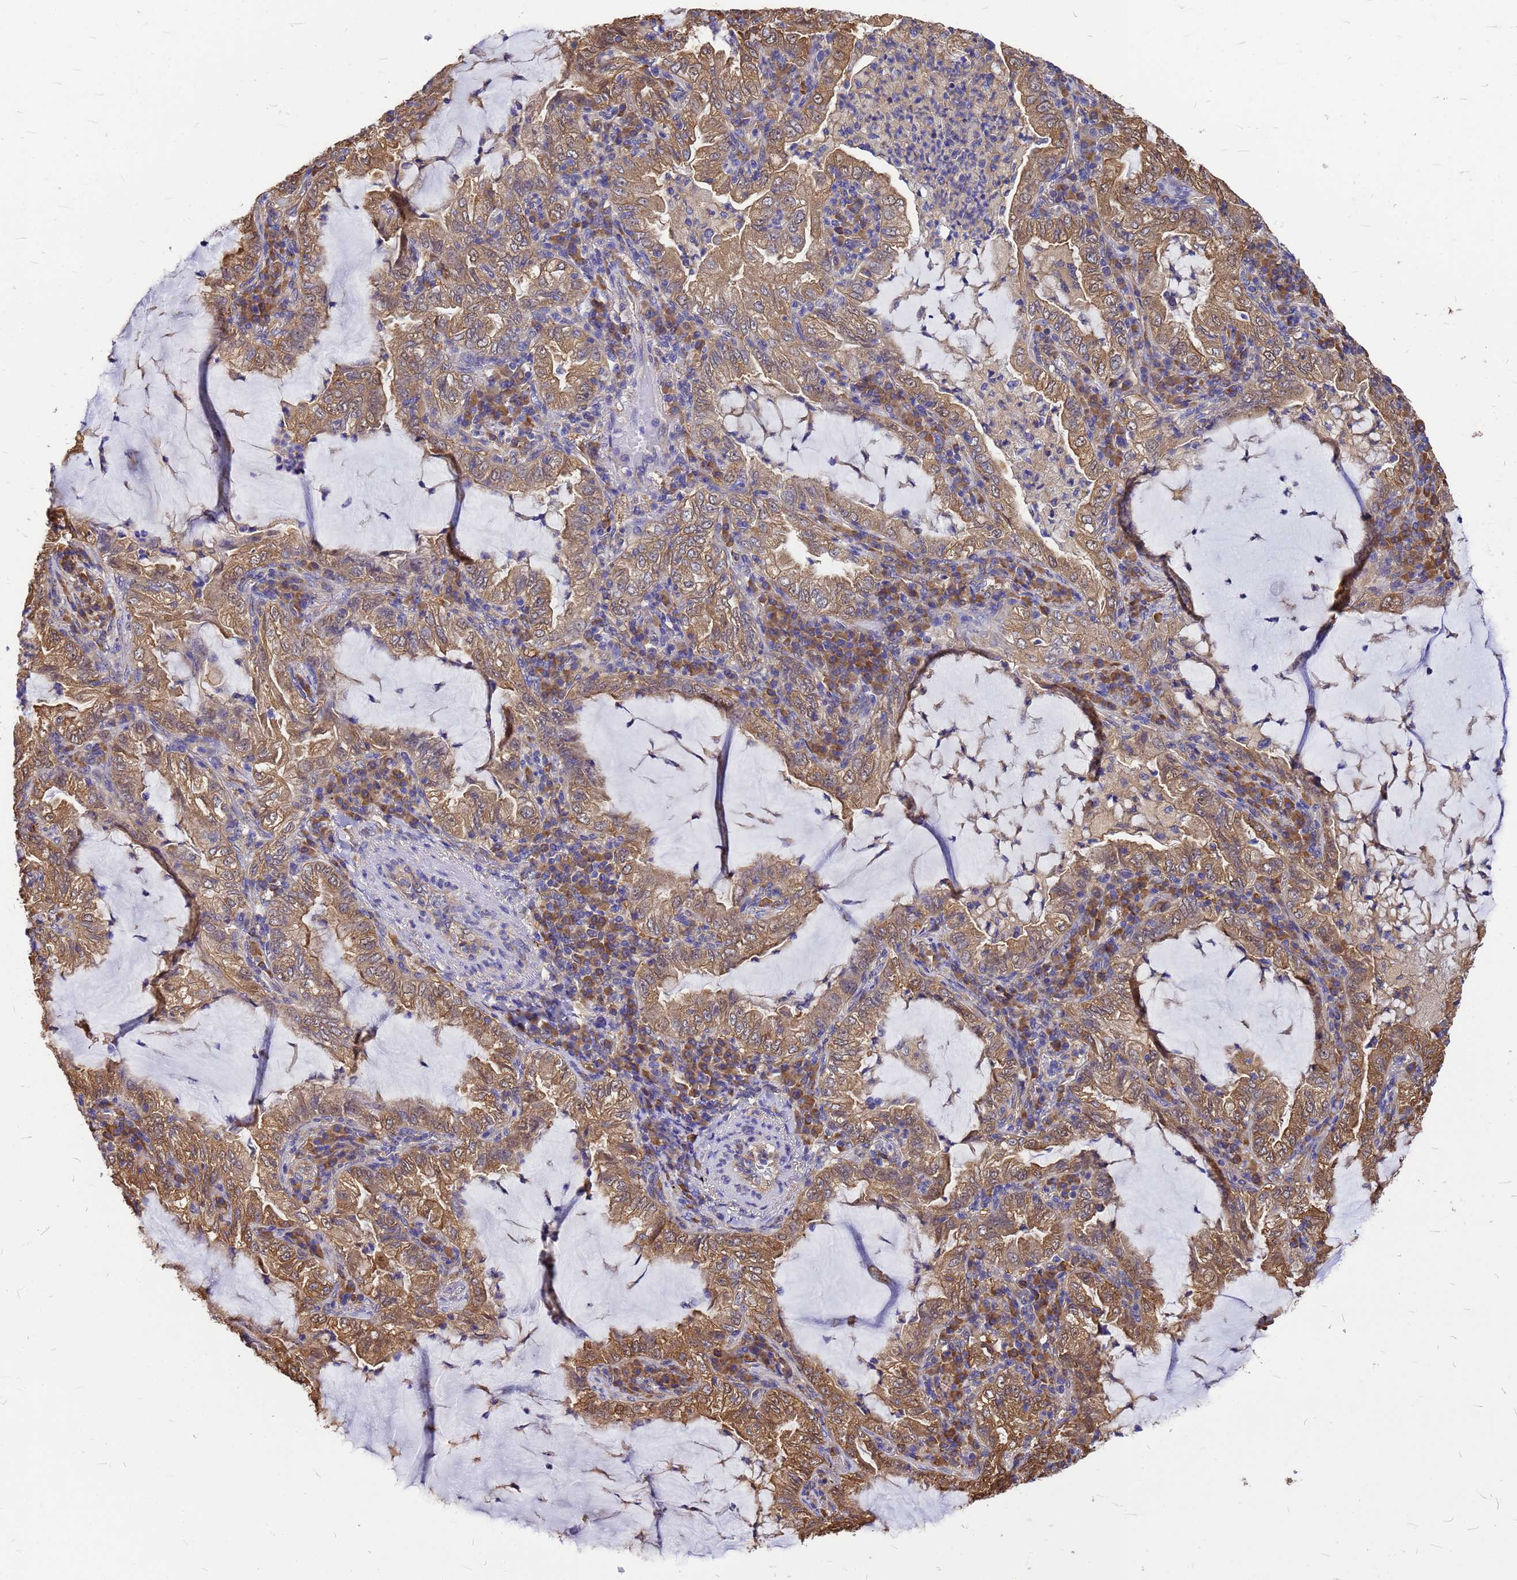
{"staining": {"intensity": "moderate", "quantity": ">75%", "location": "cytoplasmic/membranous"}, "tissue": "lung cancer", "cell_type": "Tumor cells", "image_type": "cancer", "snomed": [{"axis": "morphology", "description": "Adenocarcinoma, NOS"}, {"axis": "topography", "description": "Lung"}], "caption": "Human lung cancer (adenocarcinoma) stained with a protein marker reveals moderate staining in tumor cells.", "gene": "GID4", "patient": {"sex": "female", "age": 73}}